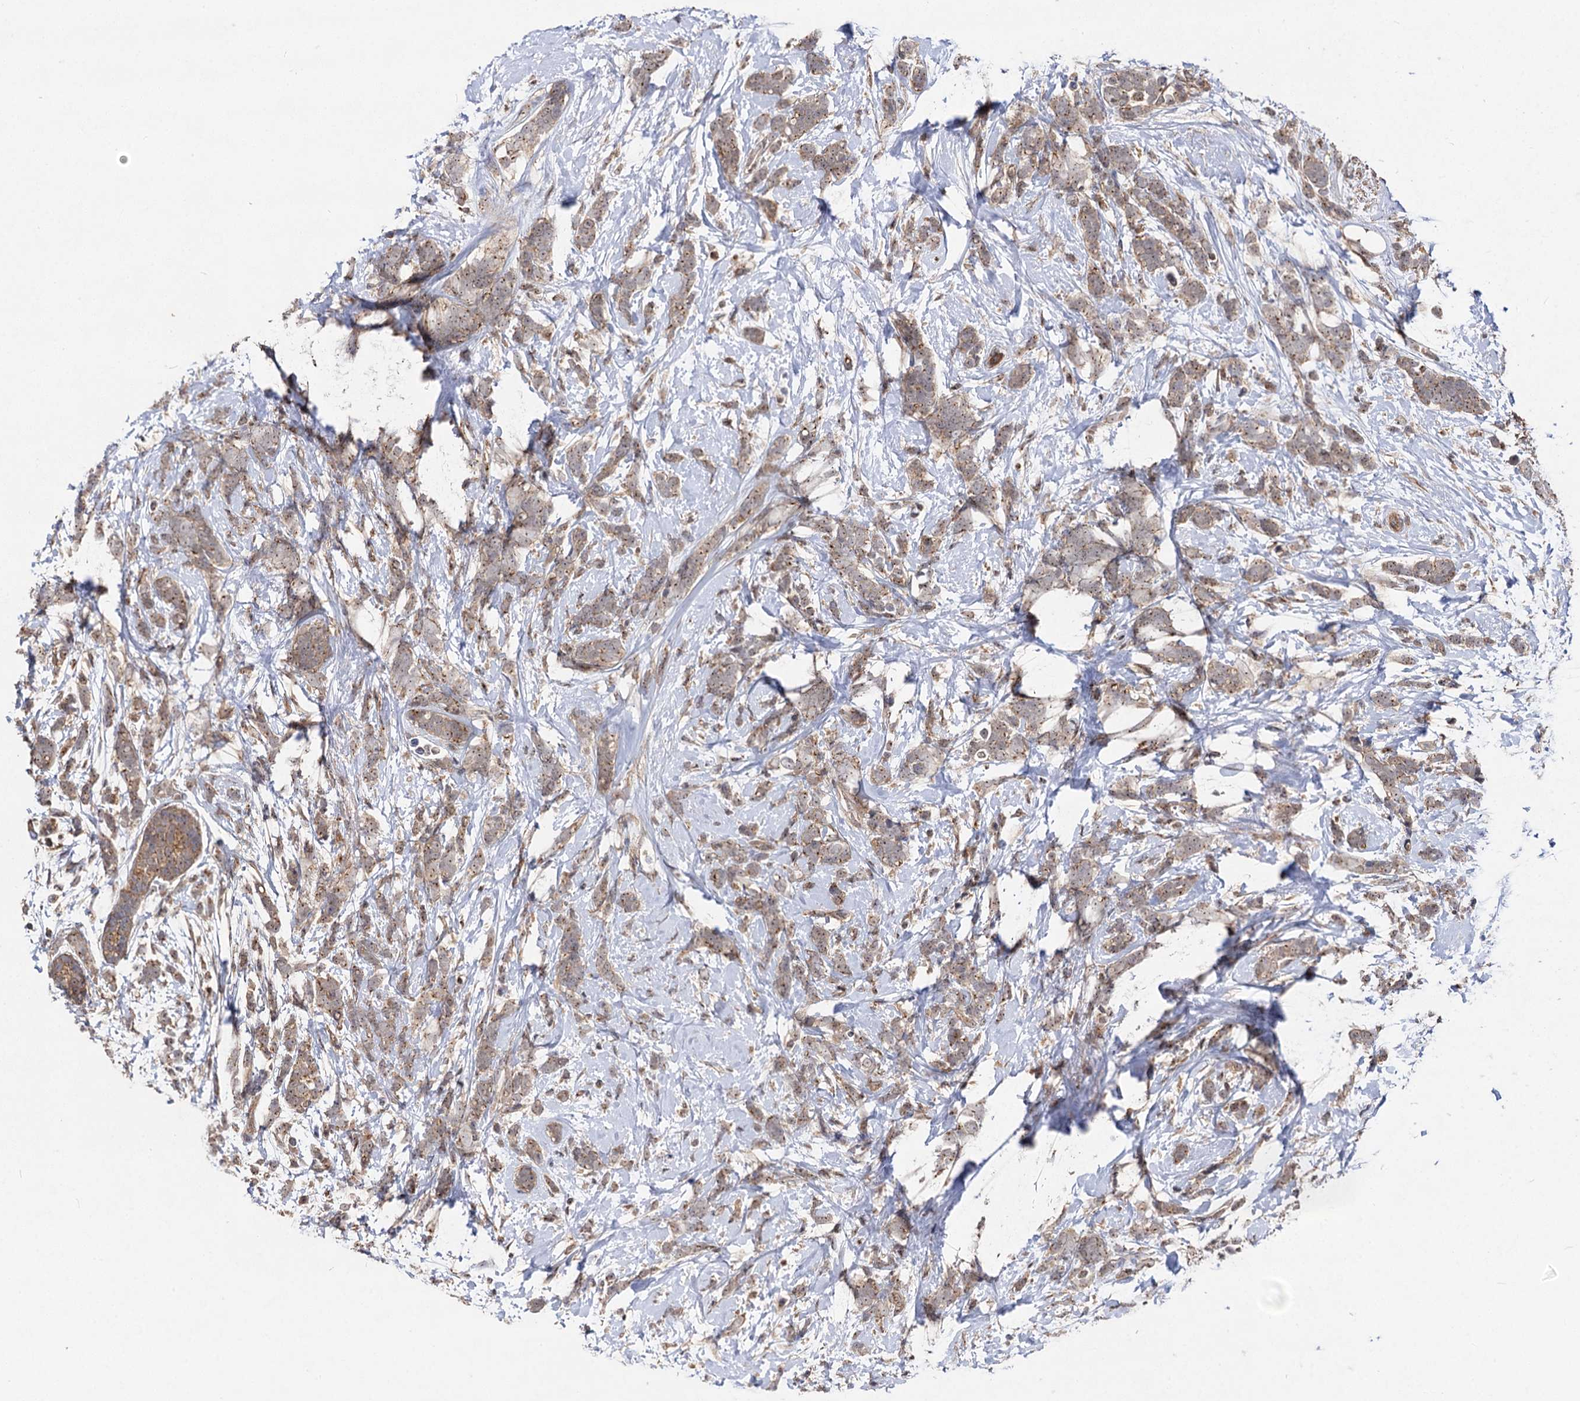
{"staining": {"intensity": "weak", "quantity": ">75%", "location": "cytoplasmic/membranous"}, "tissue": "breast cancer", "cell_type": "Tumor cells", "image_type": "cancer", "snomed": [{"axis": "morphology", "description": "Lobular carcinoma"}, {"axis": "topography", "description": "Breast"}], "caption": "Breast lobular carcinoma tissue displays weak cytoplasmic/membranous staining in approximately >75% of tumor cells, visualized by immunohistochemistry.", "gene": "KXD1", "patient": {"sex": "female", "age": 58}}